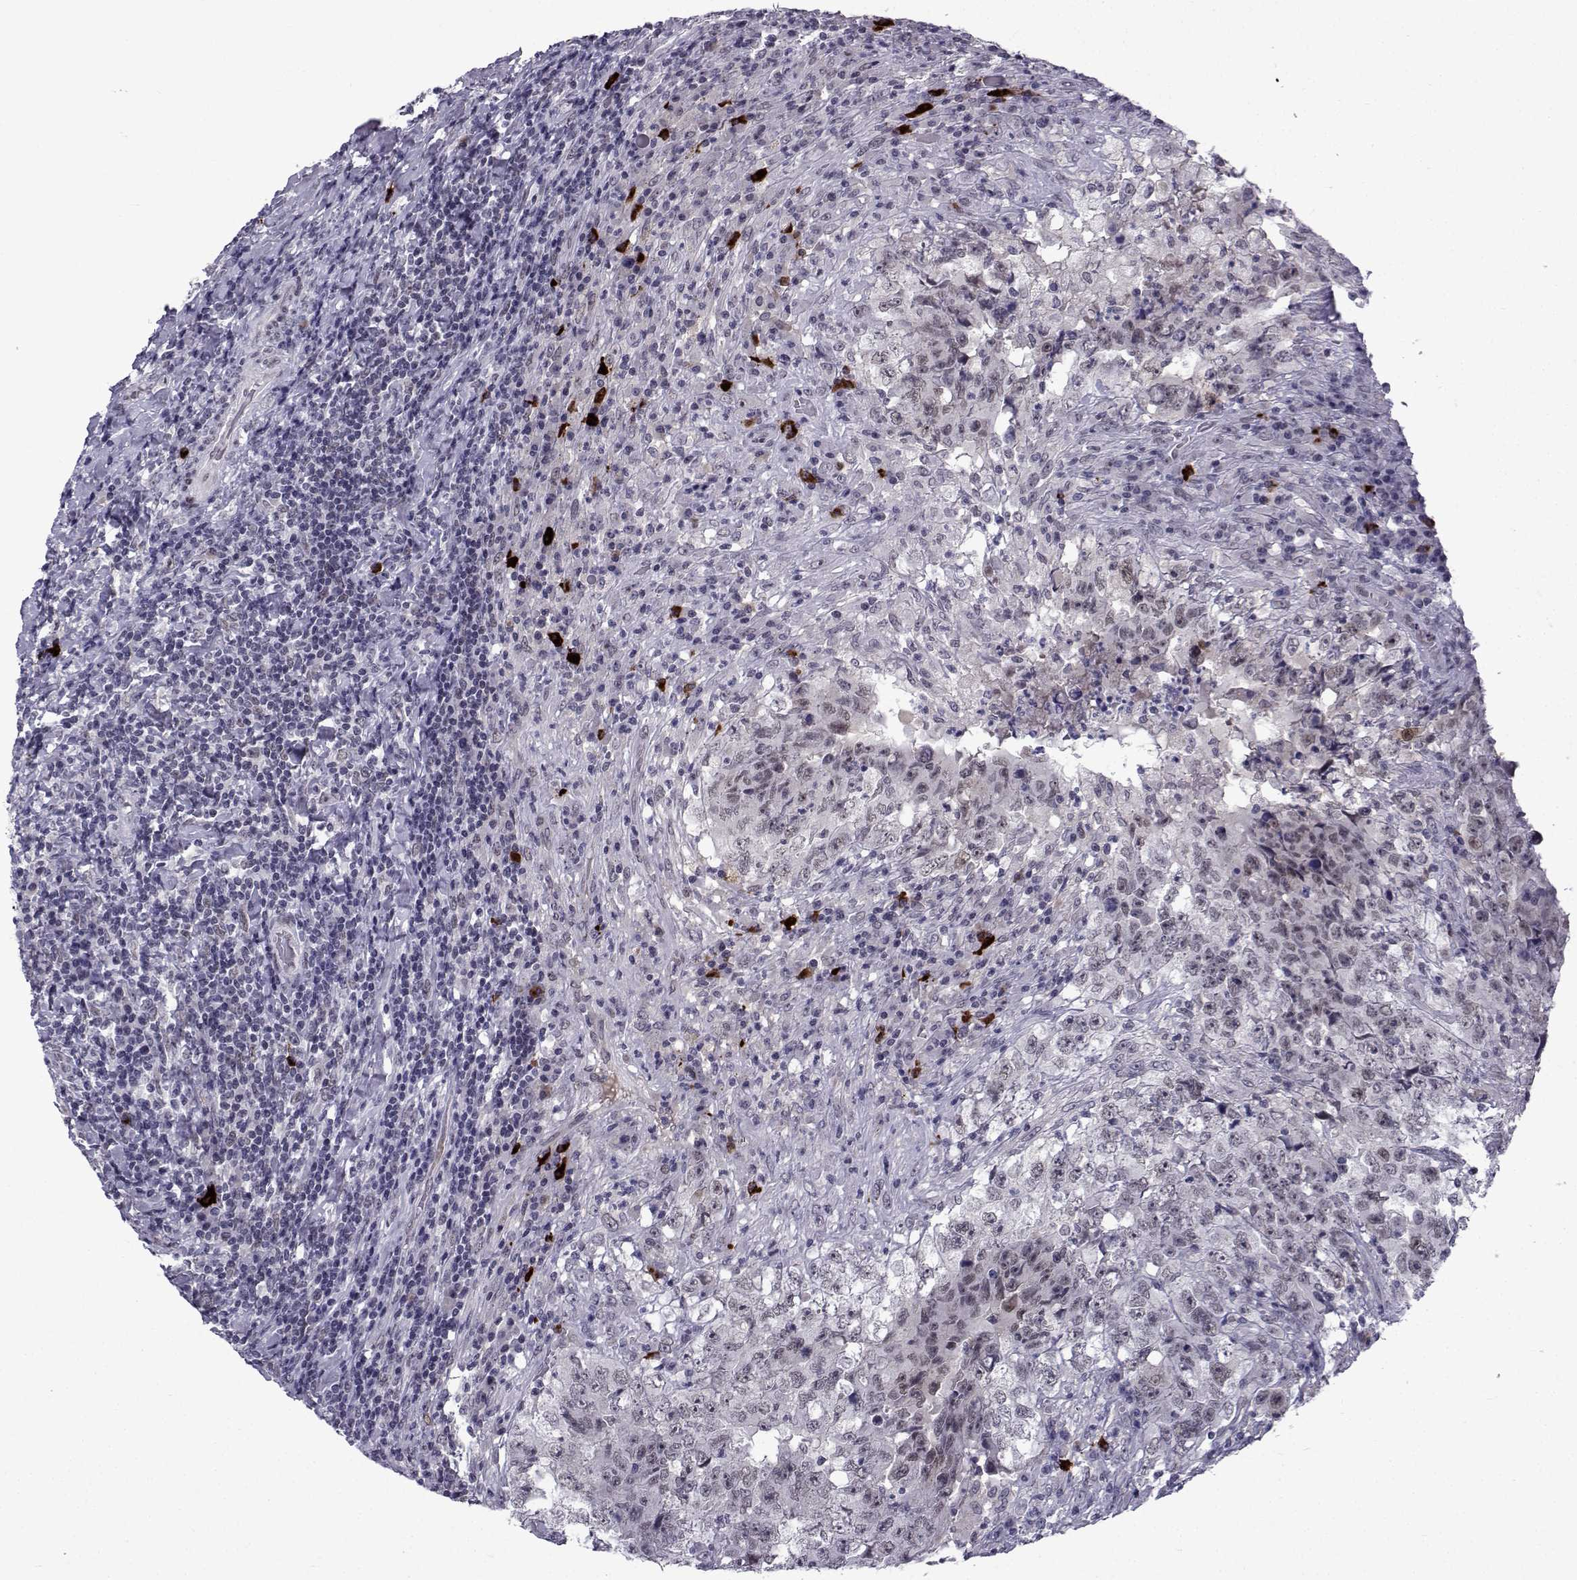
{"staining": {"intensity": "weak", "quantity": "<25%", "location": "nuclear"}, "tissue": "testis cancer", "cell_type": "Tumor cells", "image_type": "cancer", "snomed": [{"axis": "morphology", "description": "Necrosis, NOS"}, {"axis": "morphology", "description": "Carcinoma, Embryonal, NOS"}, {"axis": "topography", "description": "Testis"}], "caption": "High magnification brightfield microscopy of embryonal carcinoma (testis) stained with DAB (3,3'-diaminobenzidine) (brown) and counterstained with hematoxylin (blue): tumor cells show no significant staining.", "gene": "RBM24", "patient": {"sex": "male", "age": 19}}